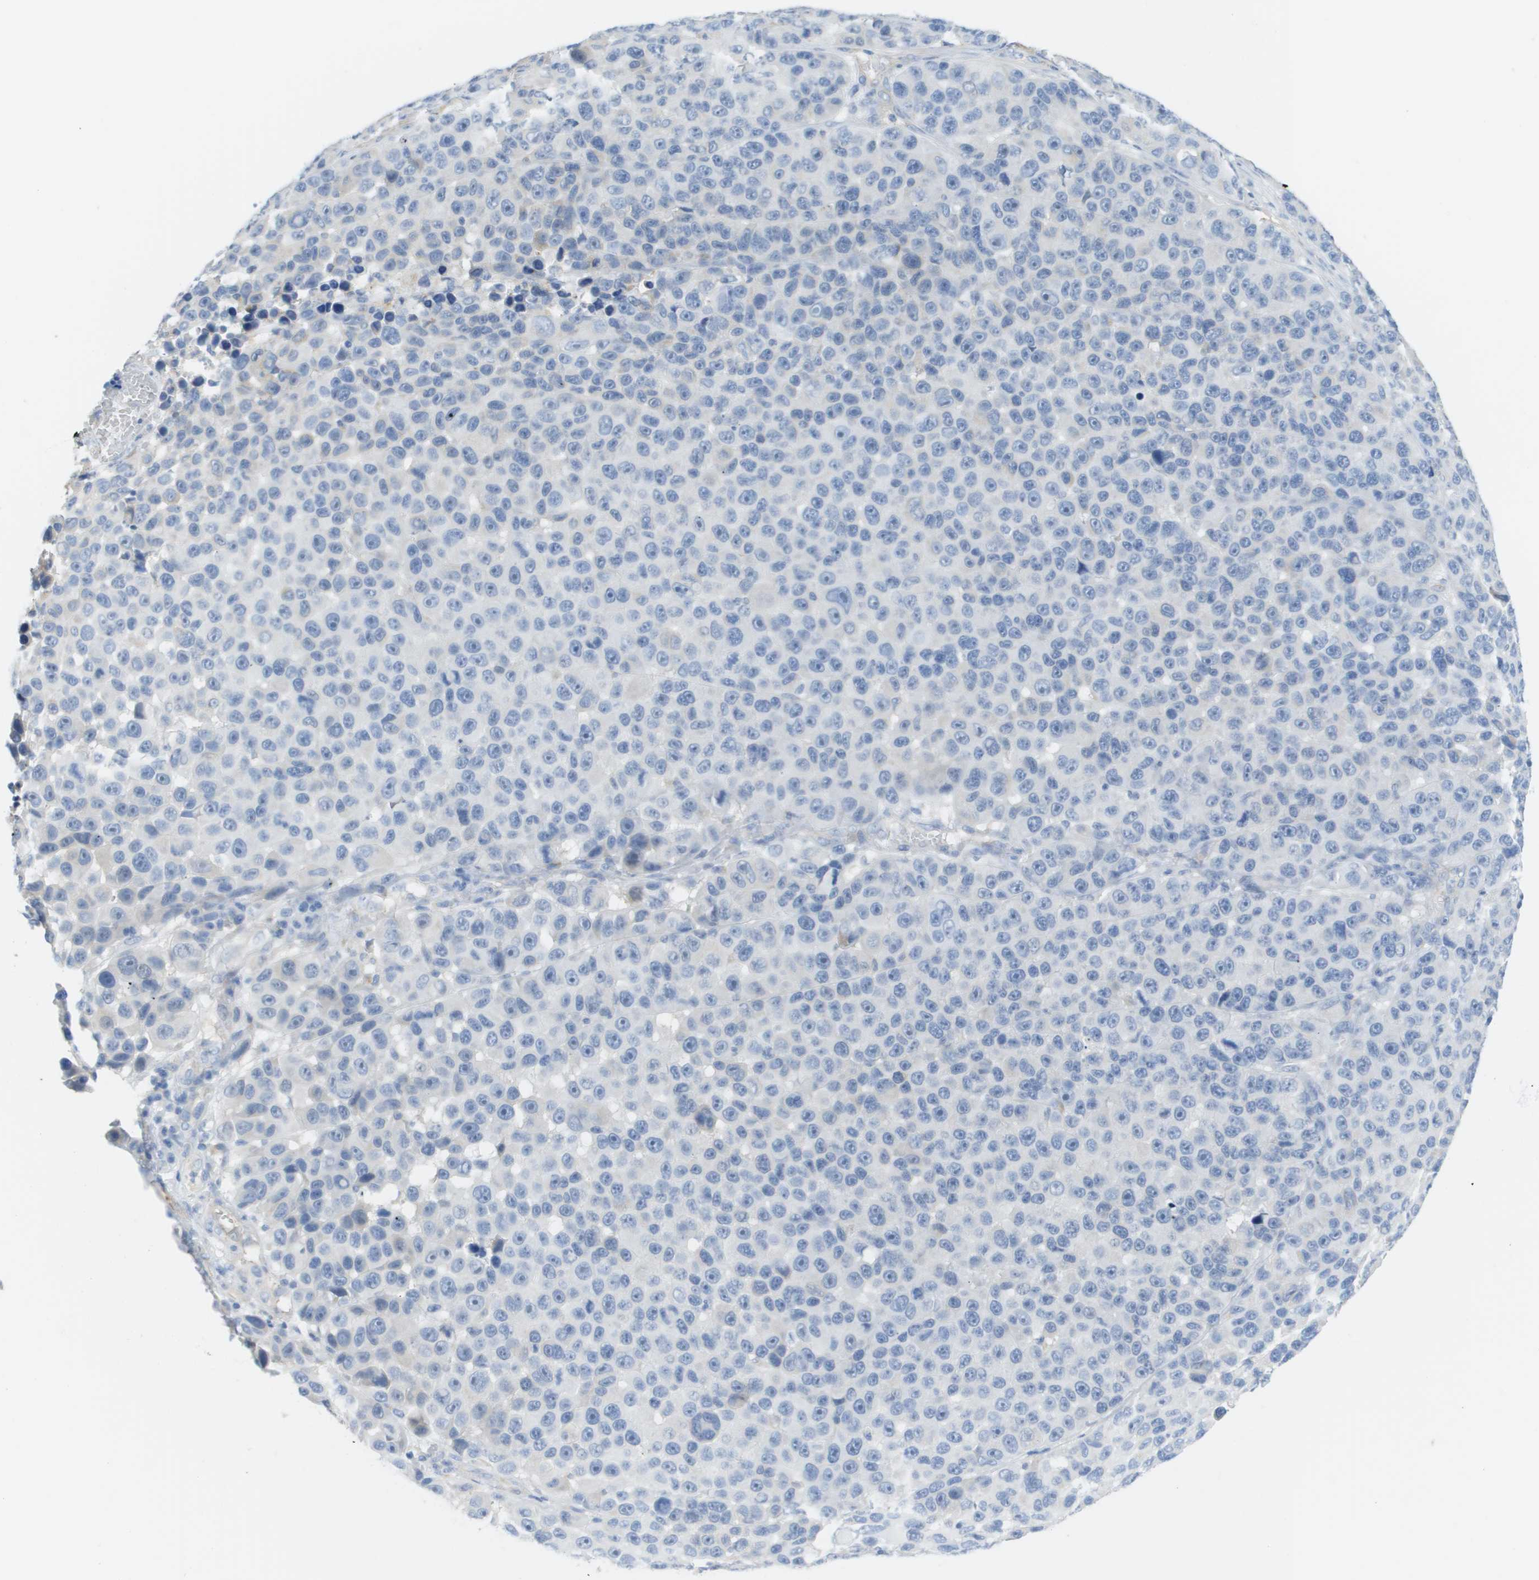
{"staining": {"intensity": "negative", "quantity": "none", "location": "none"}, "tissue": "melanoma", "cell_type": "Tumor cells", "image_type": "cancer", "snomed": [{"axis": "morphology", "description": "Malignant melanoma, NOS"}, {"axis": "topography", "description": "Skin"}], "caption": "A high-resolution micrograph shows immunohistochemistry staining of malignant melanoma, which displays no significant expression in tumor cells.", "gene": "MYL3", "patient": {"sex": "male", "age": 53}}